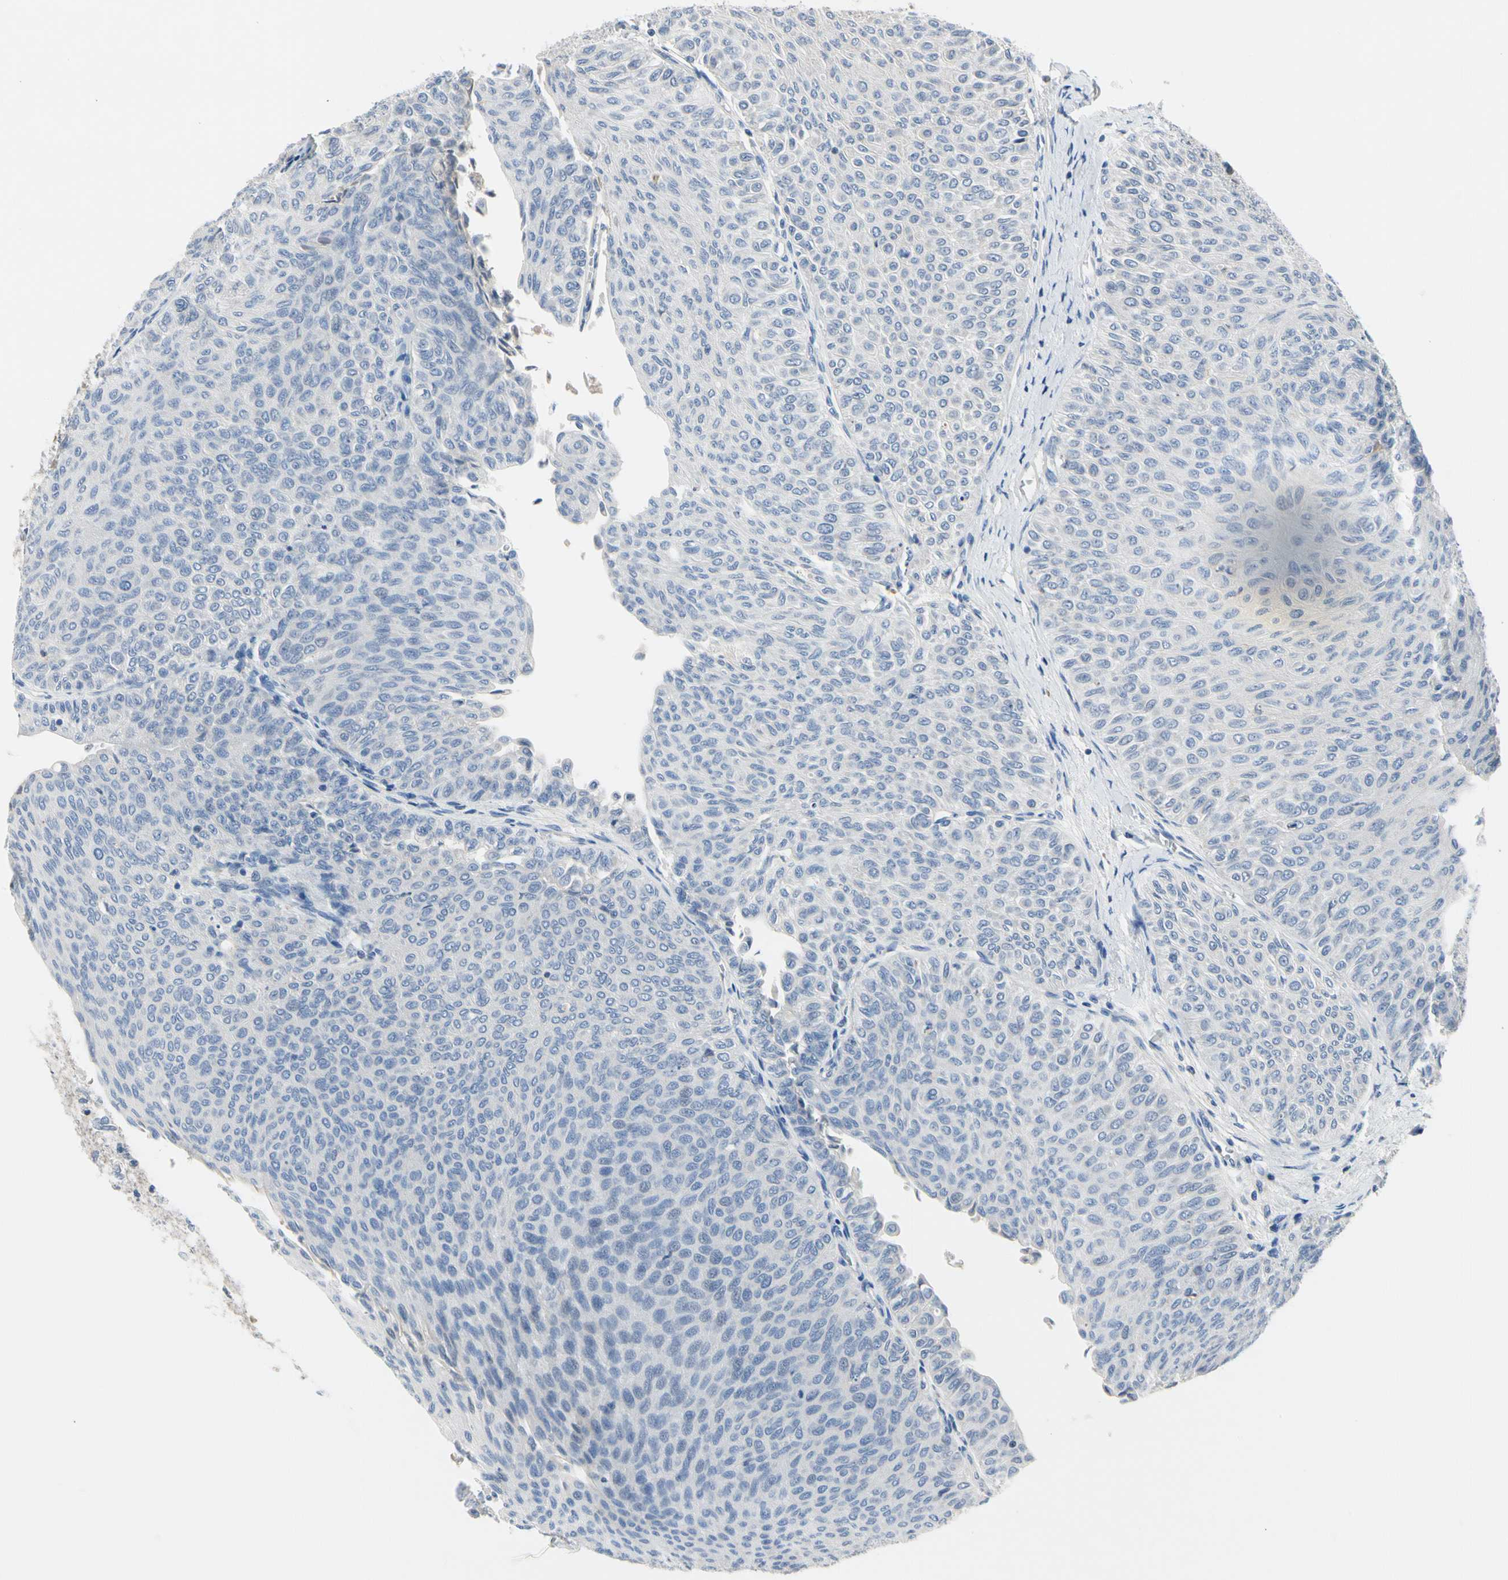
{"staining": {"intensity": "negative", "quantity": "none", "location": "none"}, "tissue": "urothelial cancer", "cell_type": "Tumor cells", "image_type": "cancer", "snomed": [{"axis": "morphology", "description": "Urothelial carcinoma, Low grade"}, {"axis": "topography", "description": "Urinary bladder"}], "caption": "Human low-grade urothelial carcinoma stained for a protein using immunohistochemistry exhibits no expression in tumor cells.", "gene": "ECRG4", "patient": {"sex": "male", "age": 78}}